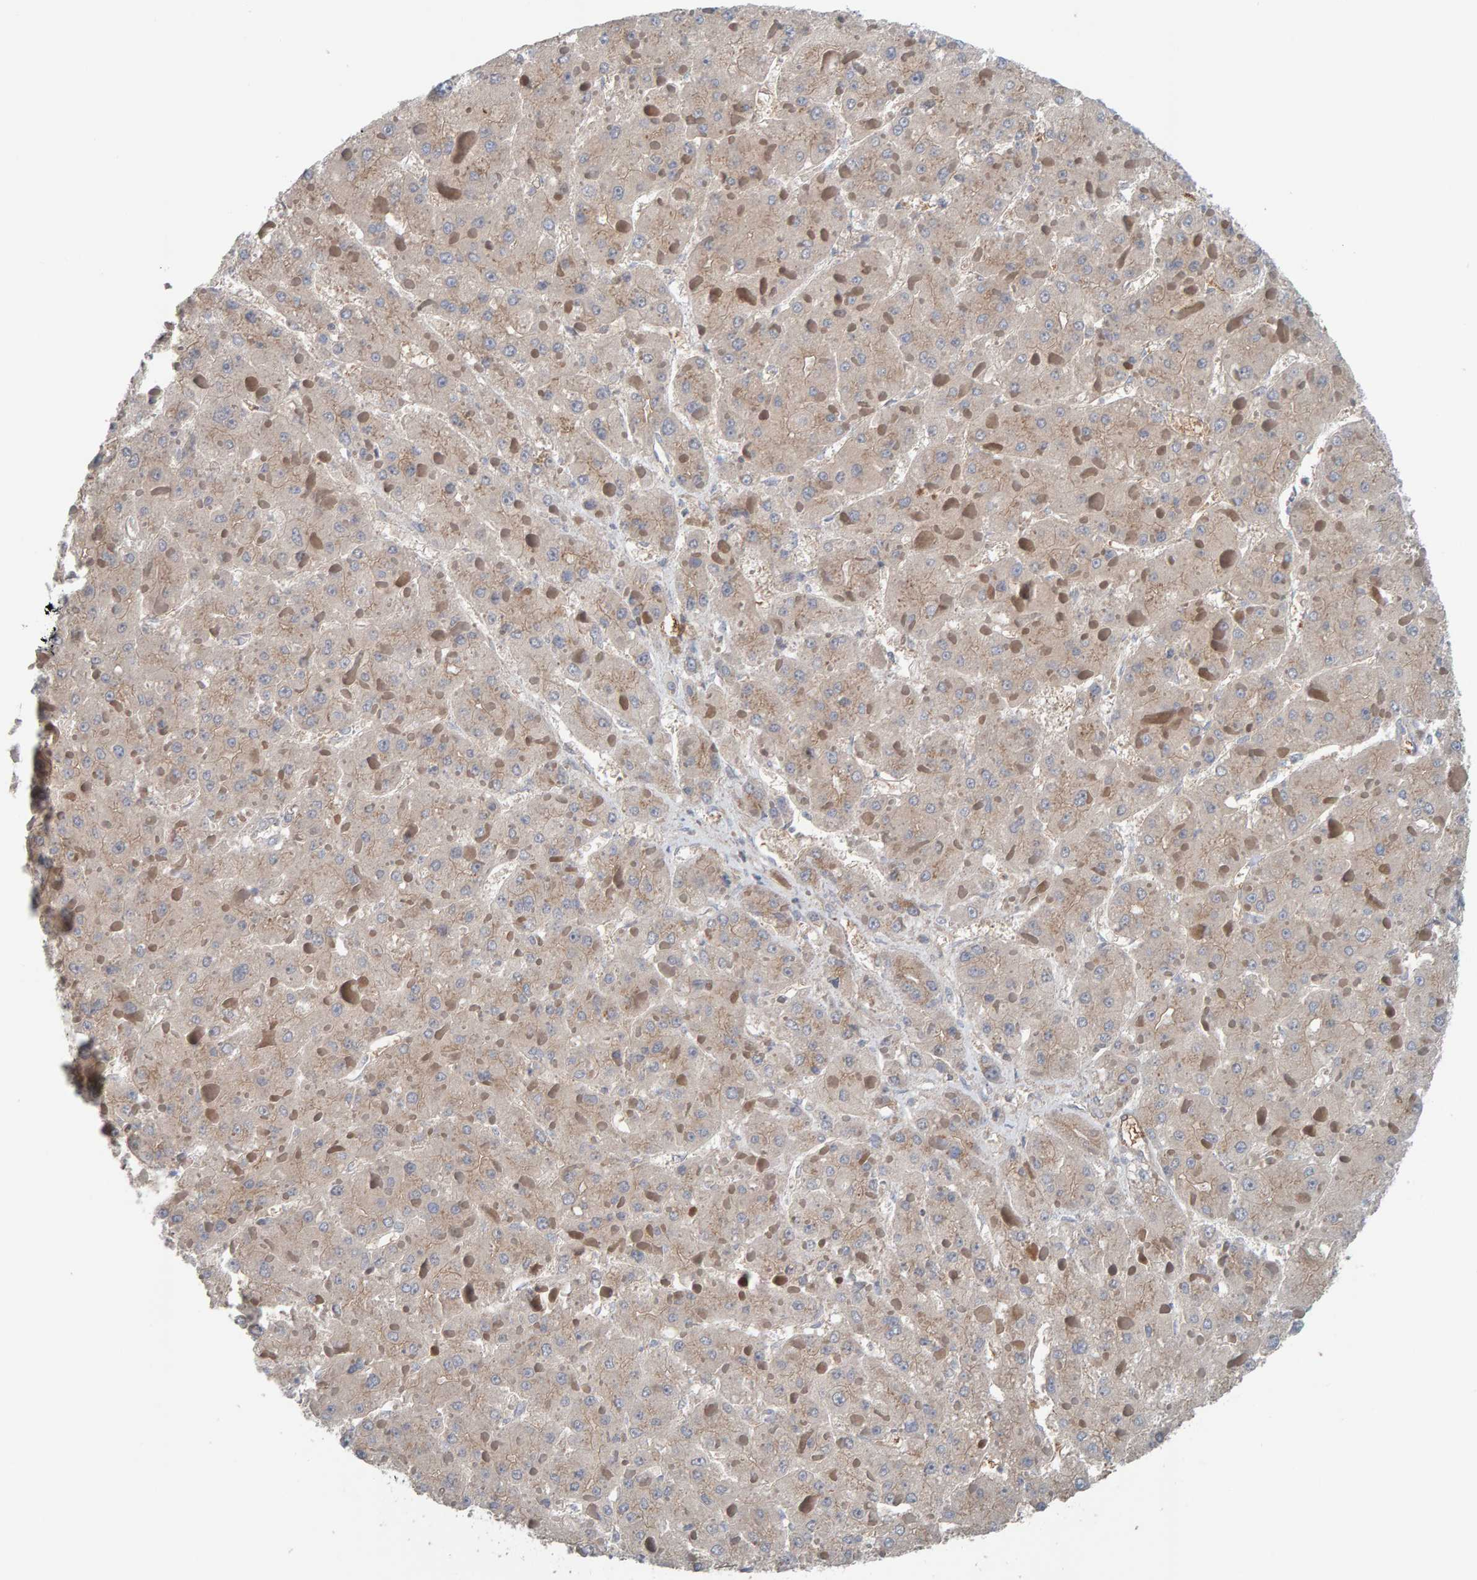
{"staining": {"intensity": "weak", "quantity": "25%-75%", "location": "cytoplasmic/membranous"}, "tissue": "liver cancer", "cell_type": "Tumor cells", "image_type": "cancer", "snomed": [{"axis": "morphology", "description": "Carcinoma, Hepatocellular, NOS"}, {"axis": "topography", "description": "Liver"}], "caption": "A high-resolution image shows IHC staining of liver cancer, which exhibits weak cytoplasmic/membranous expression in approximately 25%-75% of tumor cells.", "gene": "UBAP1", "patient": {"sex": "female", "age": 73}}